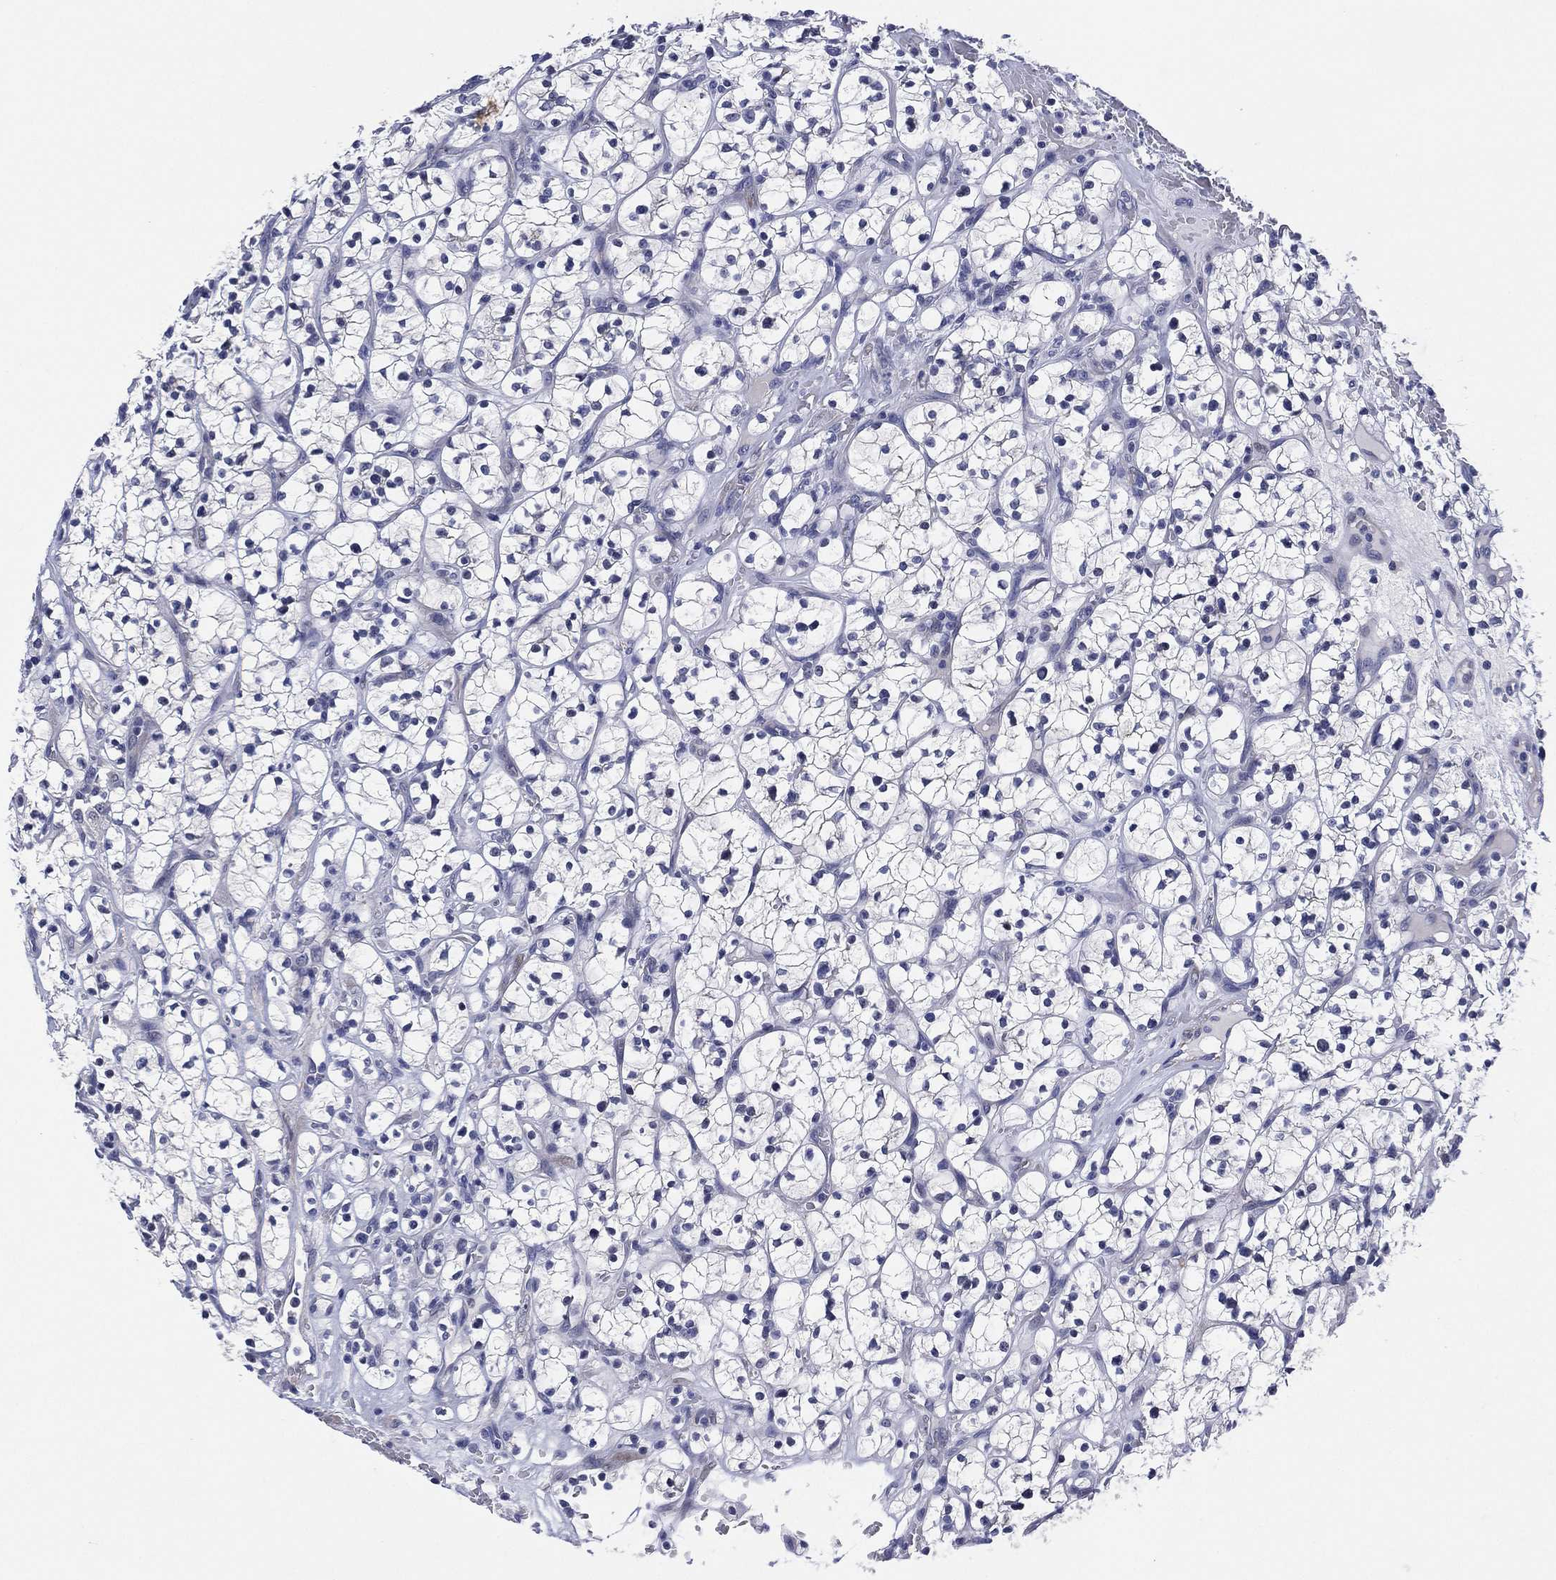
{"staining": {"intensity": "negative", "quantity": "none", "location": "none"}, "tissue": "renal cancer", "cell_type": "Tumor cells", "image_type": "cancer", "snomed": [{"axis": "morphology", "description": "Adenocarcinoma, NOS"}, {"axis": "topography", "description": "Kidney"}], "caption": "Protein analysis of renal cancer (adenocarcinoma) reveals no significant expression in tumor cells.", "gene": "CLIP3", "patient": {"sex": "female", "age": 64}}